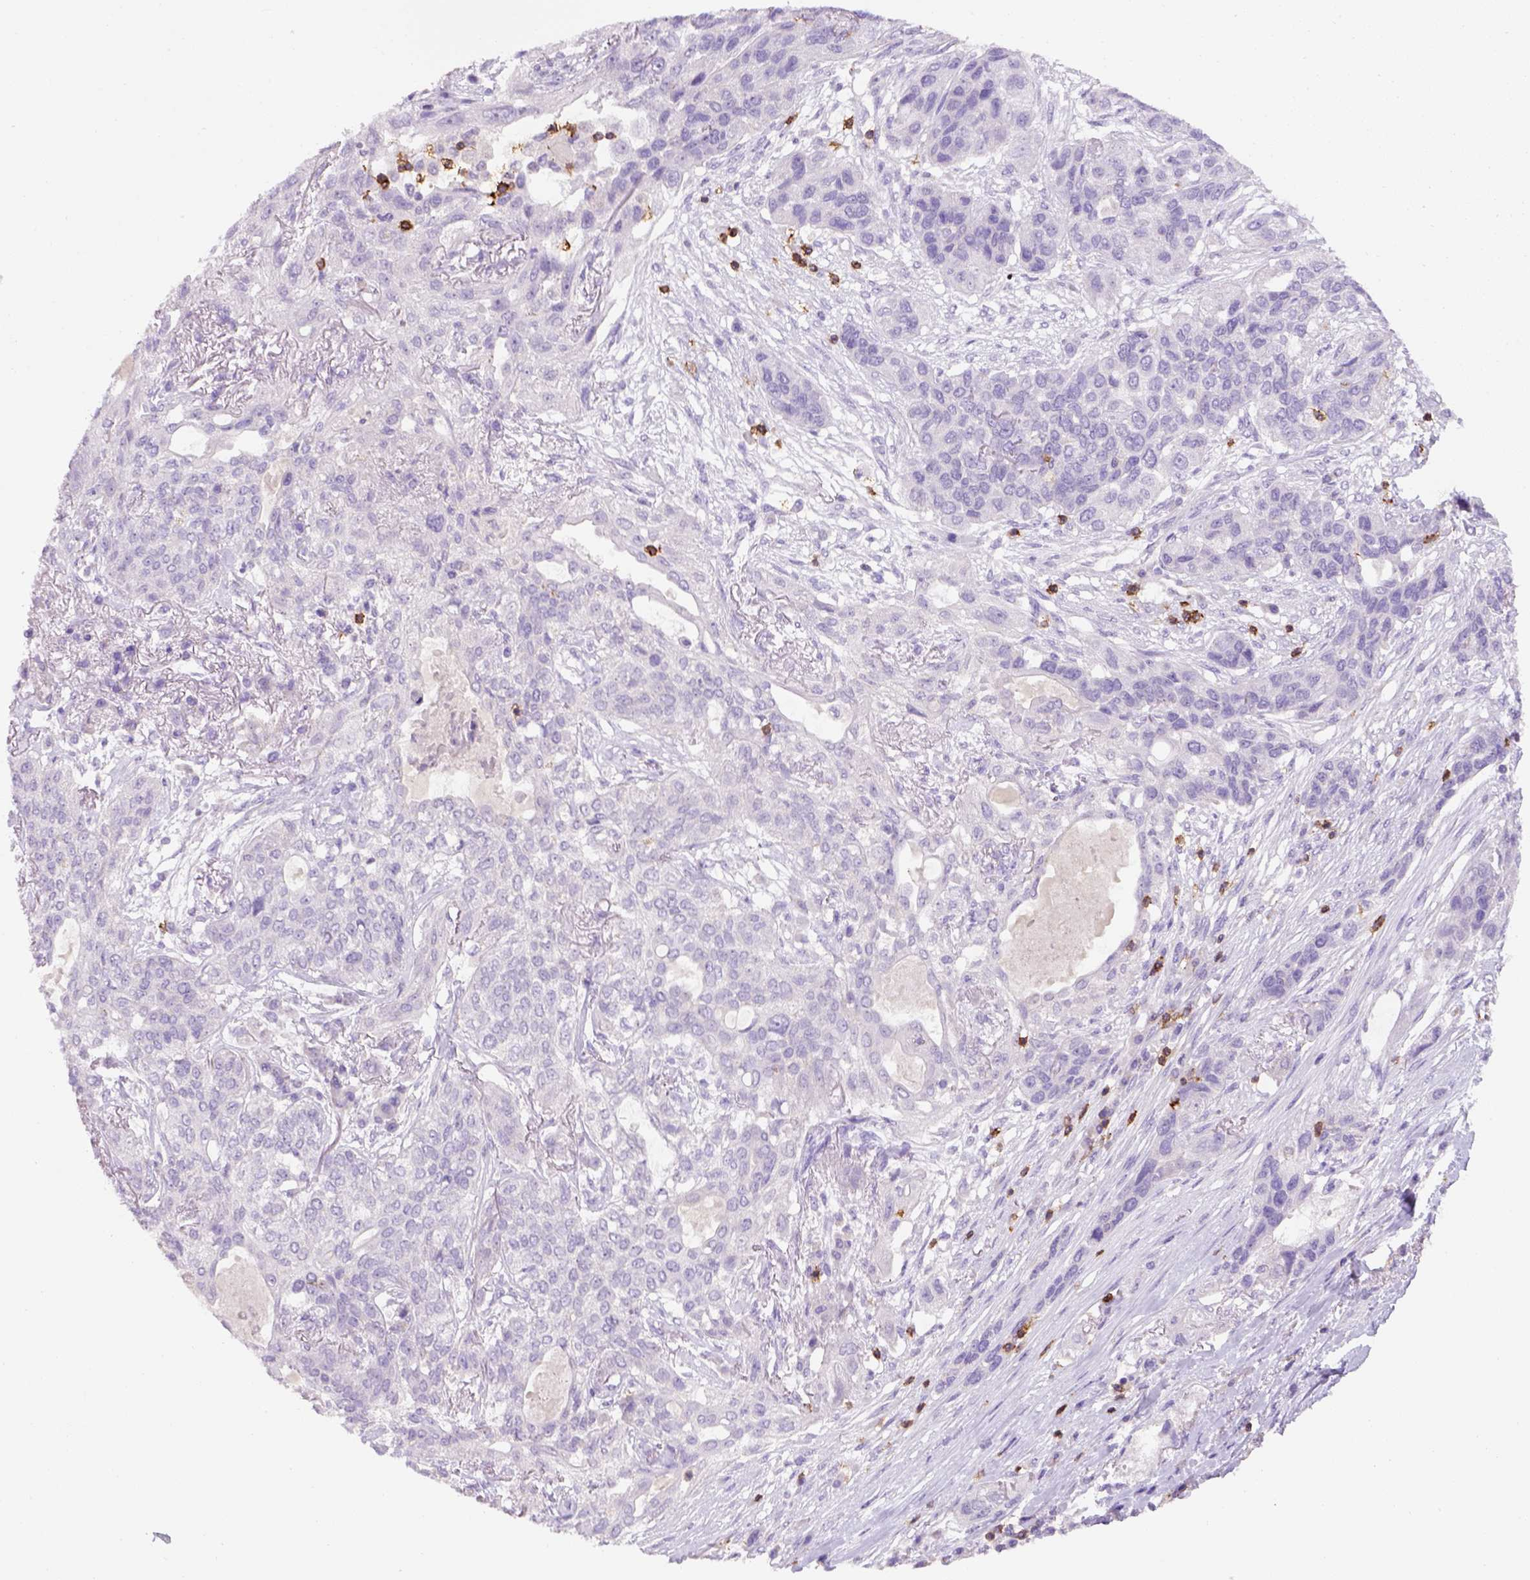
{"staining": {"intensity": "negative", "quantity": "none", "location": "none"}, "tissue": "lung cancer", "cell_type": "Tumor cells", "image_type": "cancer", "snomed": [{"axis": "morphology", "description": "Squamous cell carcinoma, NOS"}, {"axis": "topography", "description": "Lung"}], "caption": "An IHC histopathology image of lung cancer (squamous cell carcinoma) is shown. There is no staining in tumor cells of lung cancer (squamous cell carcinoma).", "gene": "CD3E", "patient": {"sex": "female", "age": 70}}